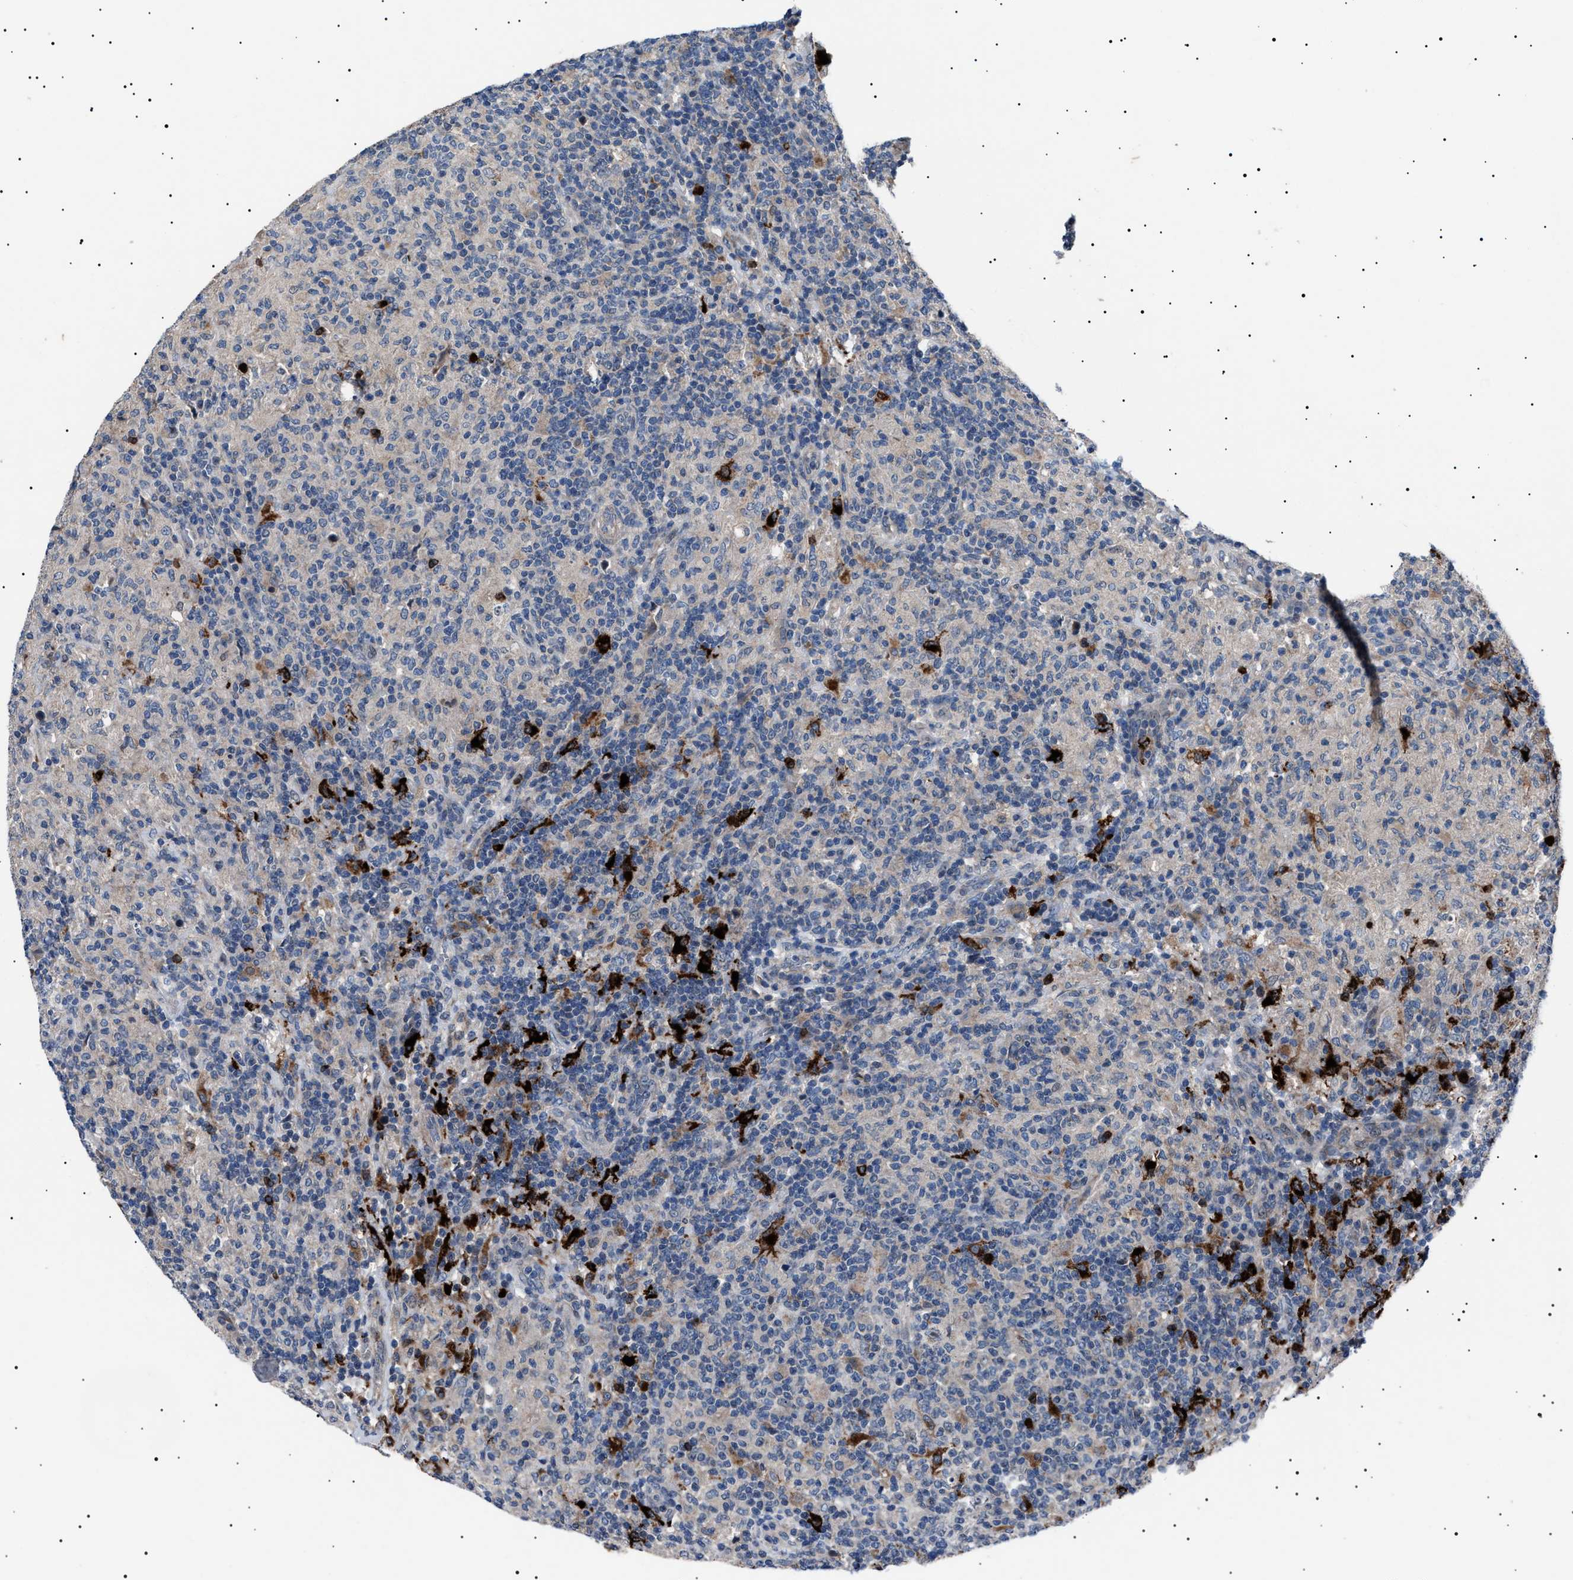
{"staining": {"intensity": "negative", "quantity": "none", "location": "none"}, "tissue": "lymphoma", "cell_type": "Tumor cells", "image_type": "cancer", "snomed": [{"axis": "morphology", "description": "Hodgkin's disease, NOS"}, {"axis": "topography", "description": "Lymph node"}], "caption": "Hodgkin's disease stained for a protein using immunohistochemistry (IHC) displays no staining tumor cells.", "gene": "PTRH1", "patient": {"sex": "male", "age": 70}}